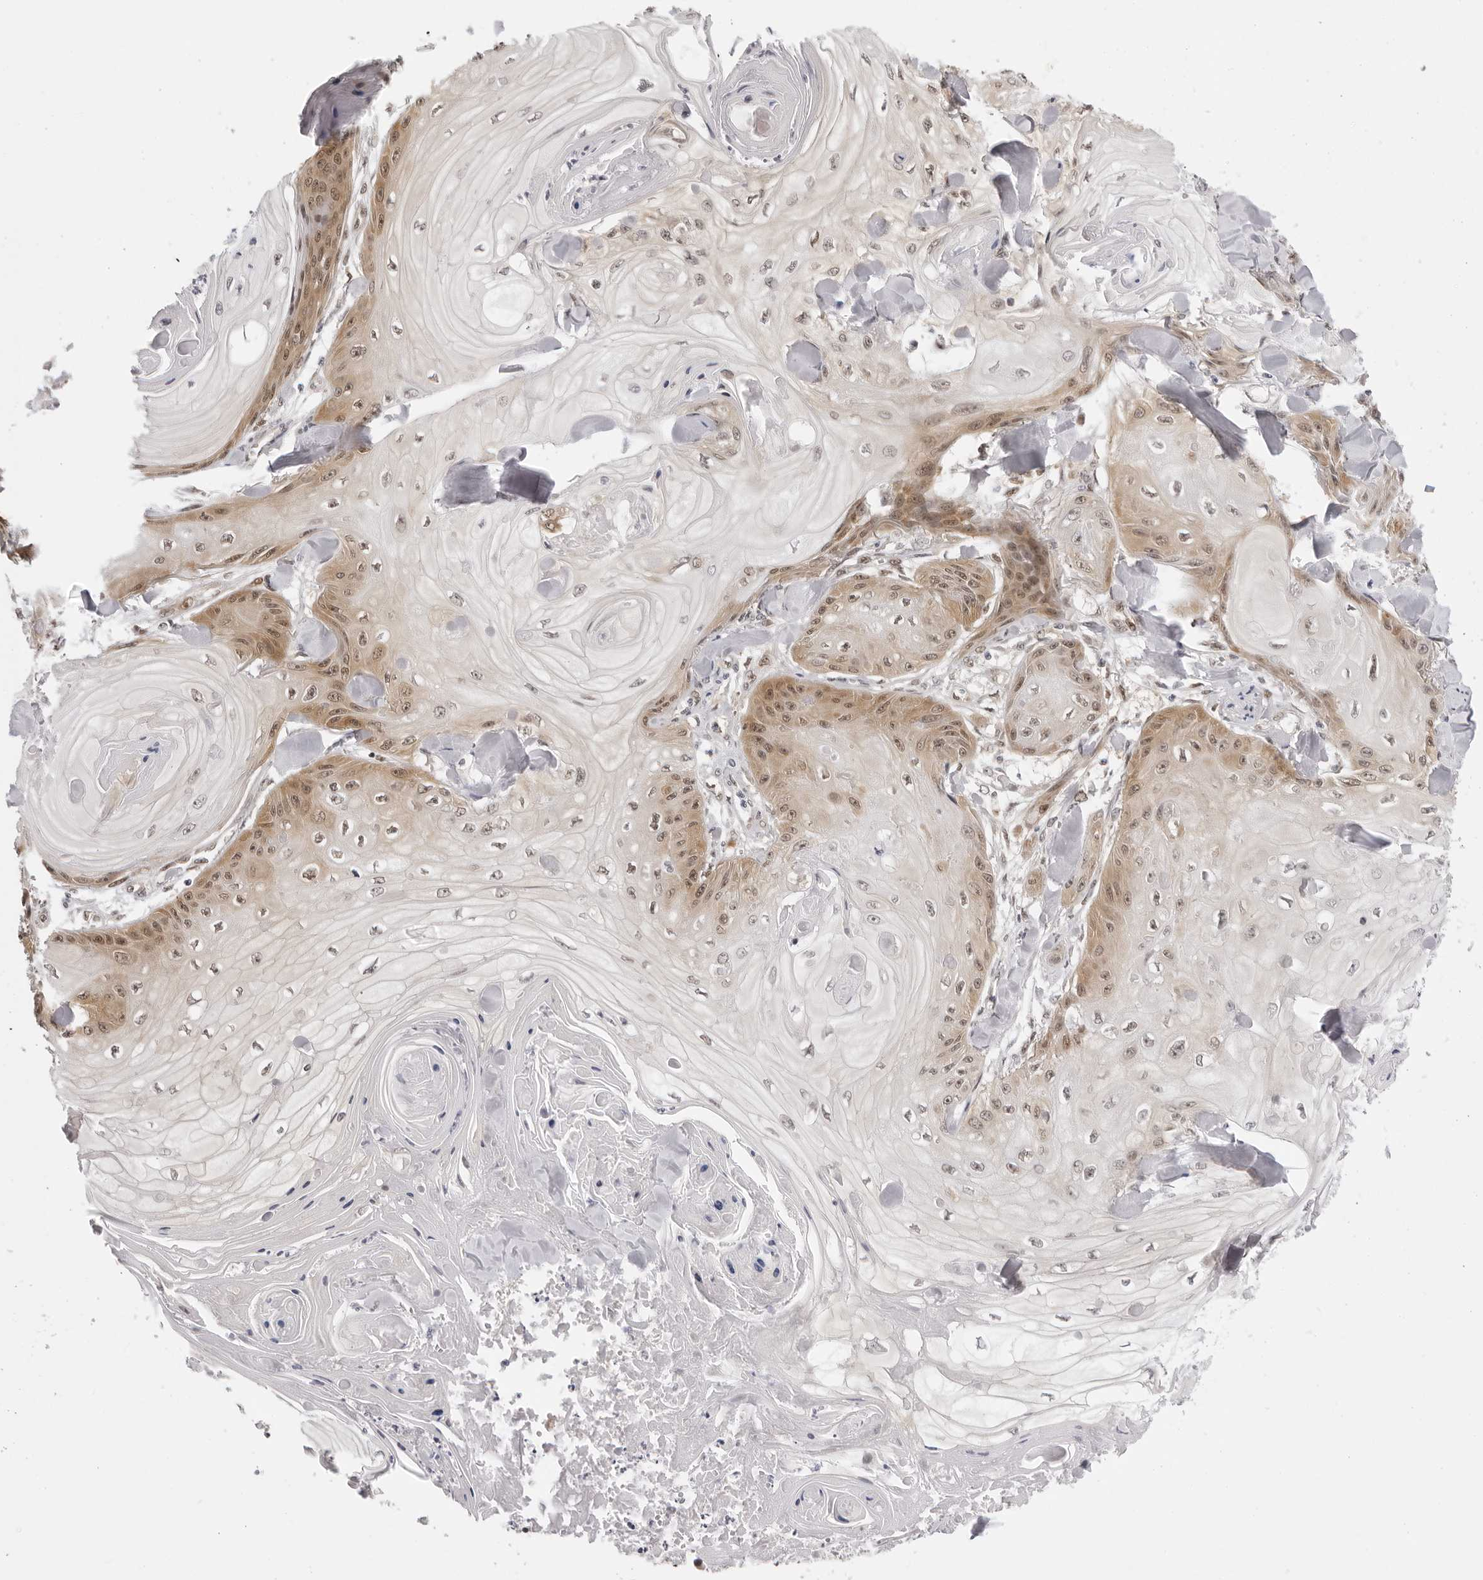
{"staining": {"intensity": "moderate", "quantity": ">75%", "location": "nuclear"}, "tissue": "skin cancer", "cell_type": "Tumor cells", "image_type": "cancer", "snomed": [{"axis": "morphology", "description": "Squamous cell carcinoma, NOS"}, {"axis": "topography", "description": "Skin"}], "caption": "Skin squamous cell carcinoma stained with a brown dye demonstrates moderate nuclear positive positivity in about >75% of tumor cells.", "gene": "WDR77", "patient": {"sex": "male", "age": 74}}